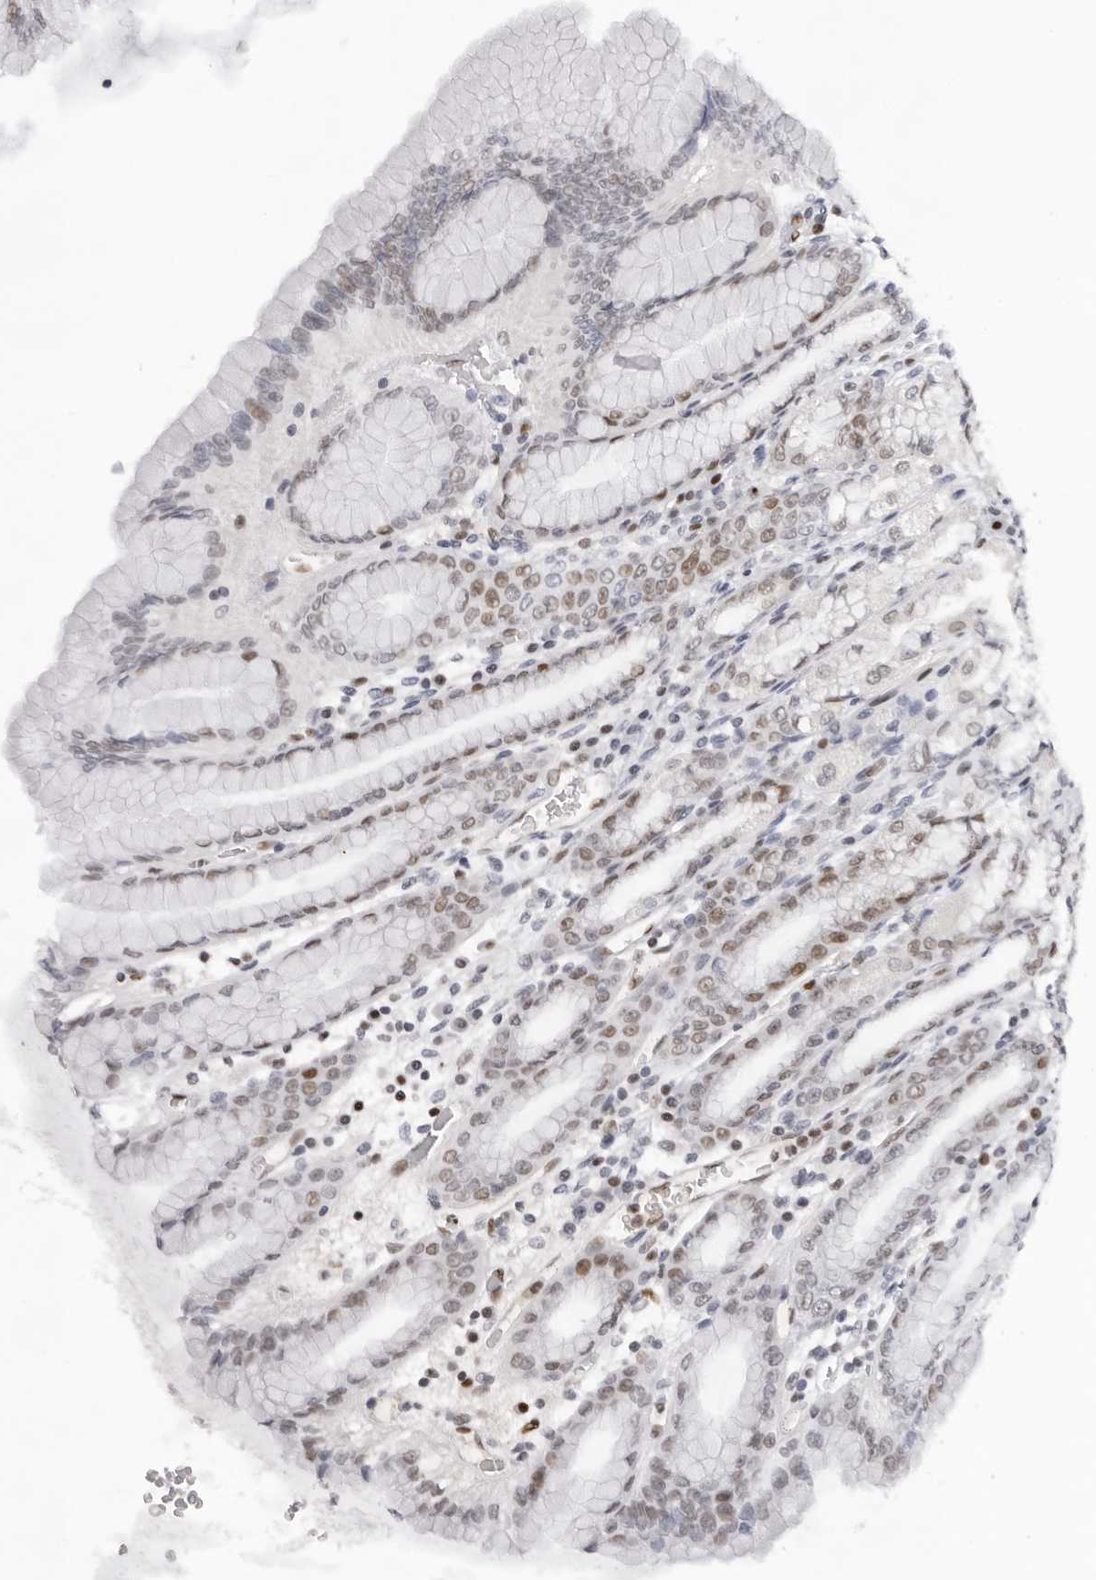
{"staining": {"intensity": "weak", "quantity": "25%-75%", "location": "nuclear"}, "tissue": "stomach", "cell_type": "Glandular cells", "image_type": "normal", "snomed": [{"axis": "morphology", "description": "Normal tissue, NOS"}, {"axis": "topography", "description": "Stomach, upper"}], "caption": "High-magnification brightfield microscopy of normal stomach stained with DAB (3,3'-diaminobenzidine) (brown) and counterstained with hematoxylin (blue). glandular cells exhibit weak nuclear positivity is identified in about25%-75% of cells.", "gene": "OGG1", "patient": {"sex": "male", "age": 68}}